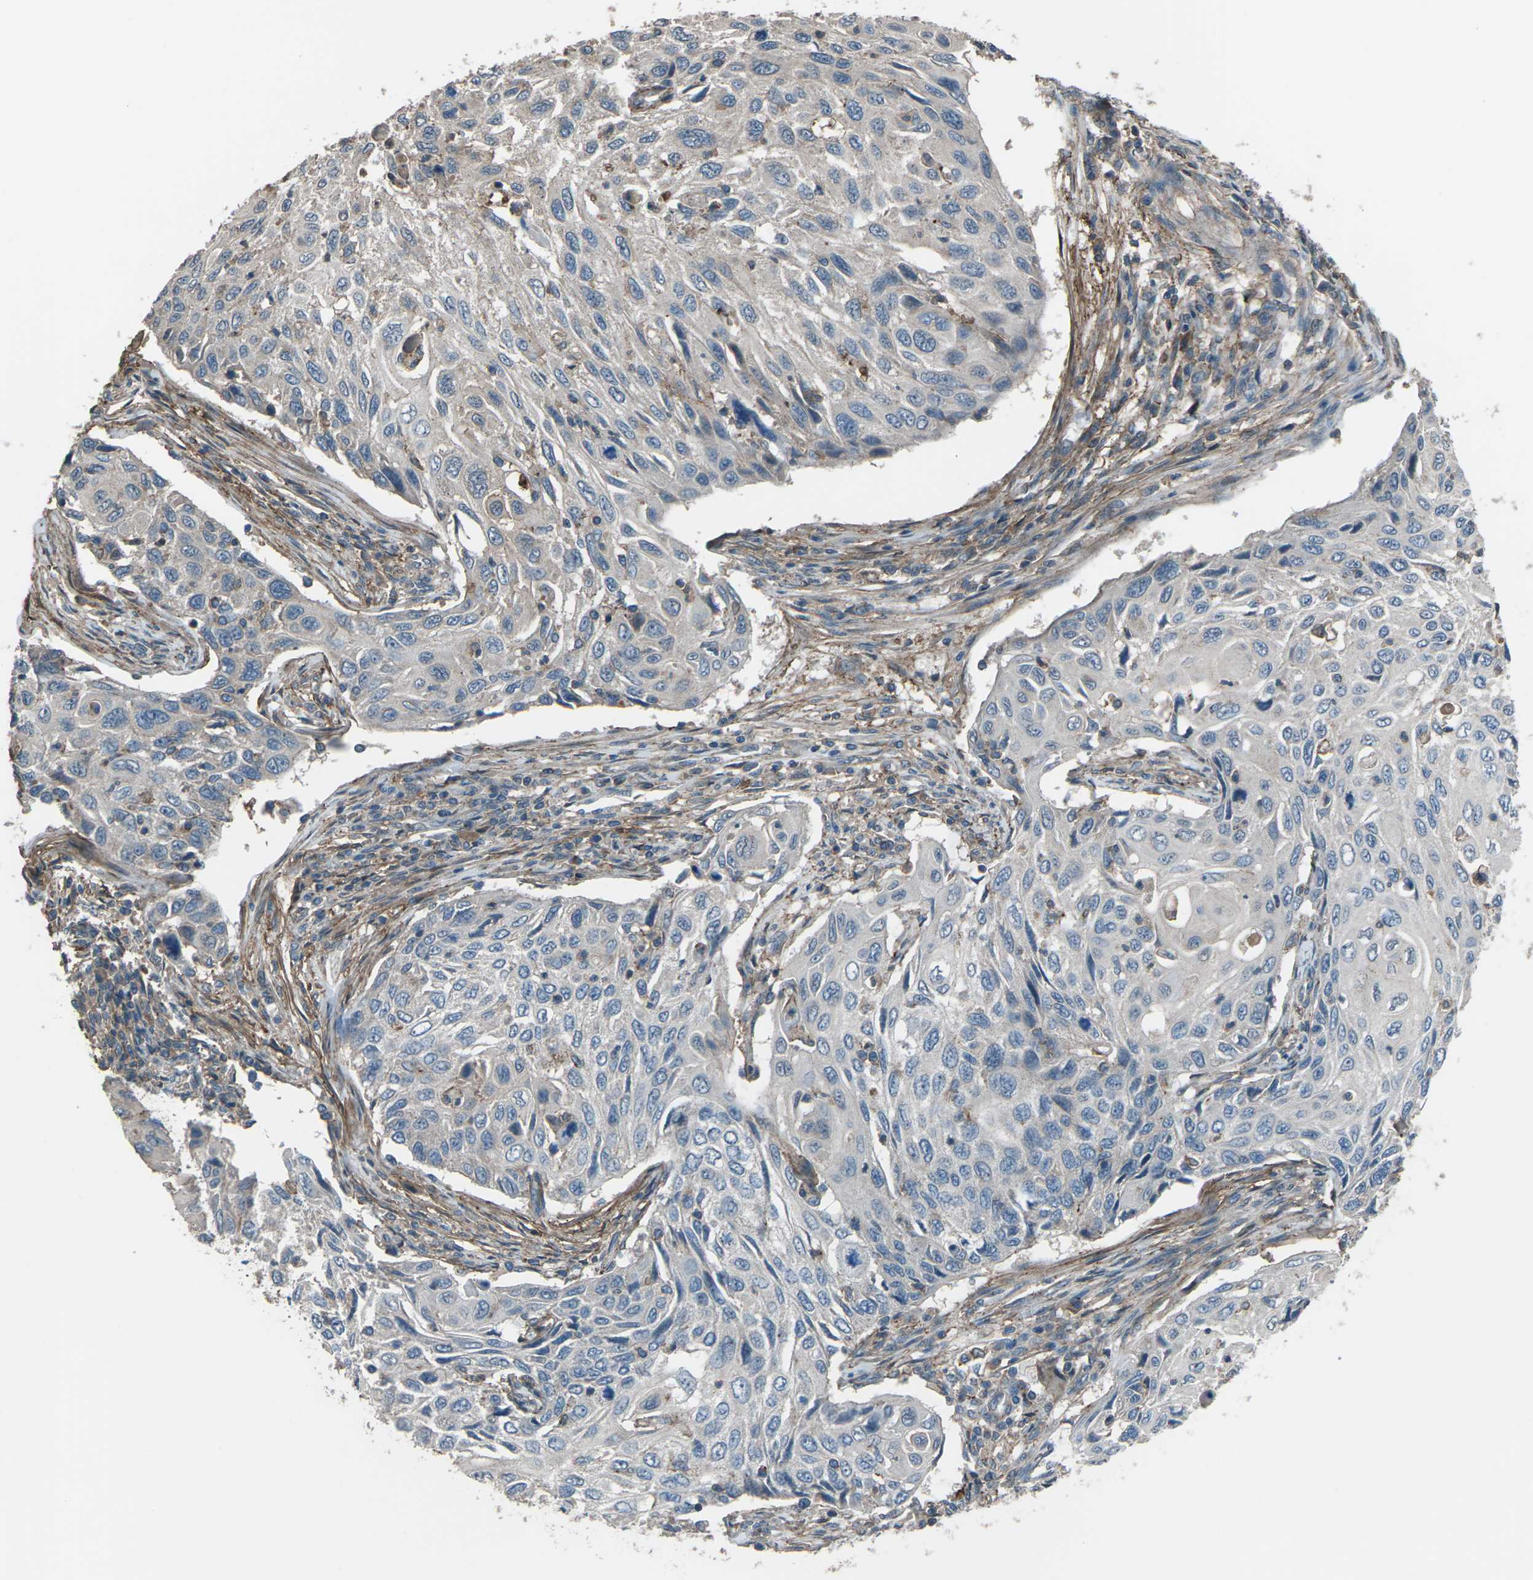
{"staining": {"intensity": "negative", "quantity": "none", "location": "none"}, "tissue": "cervical cancer", "cell_type": "Tumor cells", "image_type": "cancer", "snomed": [{"axis": "morphology", "description": "Squamous cell carcinoma, NOS"}, {"axis": "topography", "description": "Cervix"}], "caption": "Immunohistochemistry micrograph of cervical cancer (squamous cell carcinoma) stained for a protein (brown), which reveals no expression in tumor cells.", "gene": "CMTM4", "patient": {"sex": "female", "age": 70}}